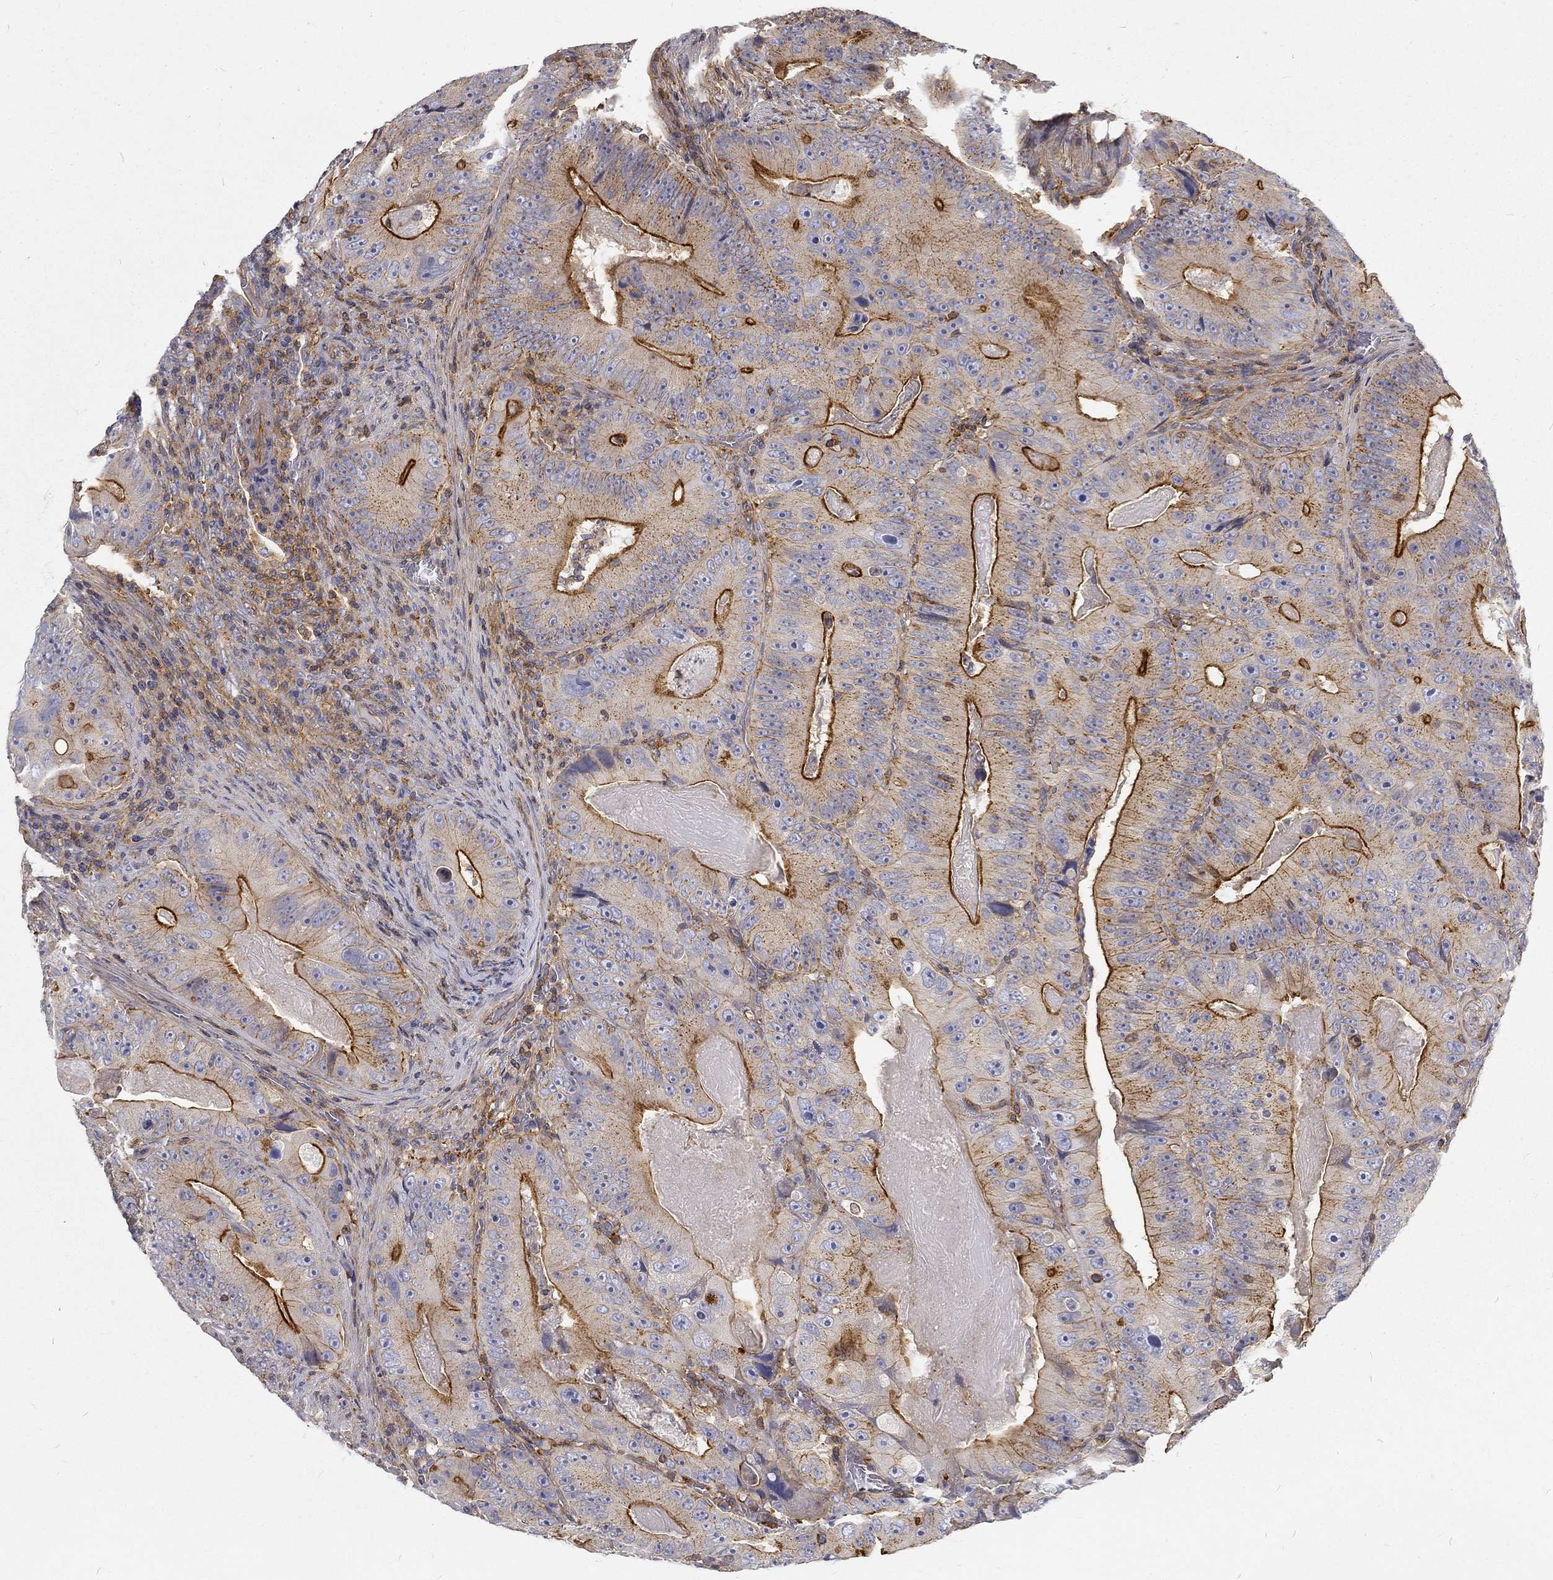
{"staining": {"intensity": "strong", "quantity": "25%-75%", "location": "cytoplasmic/membranous"}, "tissue": "colorectal cancer", "cell_type": "Tumor cells", "image_type": "cancer", "snomed": [{"axis": "morphology", "description": "Adenocarcinoma, NOS"}, {"axis": "topography", "description": "Colon"}], "caption": "IHC micrograph of neoplastic tissue: colorectal adenocarcinoma stained using IHC demonstrates high levels of strong protein expression localized specifically in the cytoplasmic/membranous of tumor cells, appearing as a cytoplasmic/membranous brown color.", "gene": "MTMR11", "patient": {"sex": "female", "age": 86}}